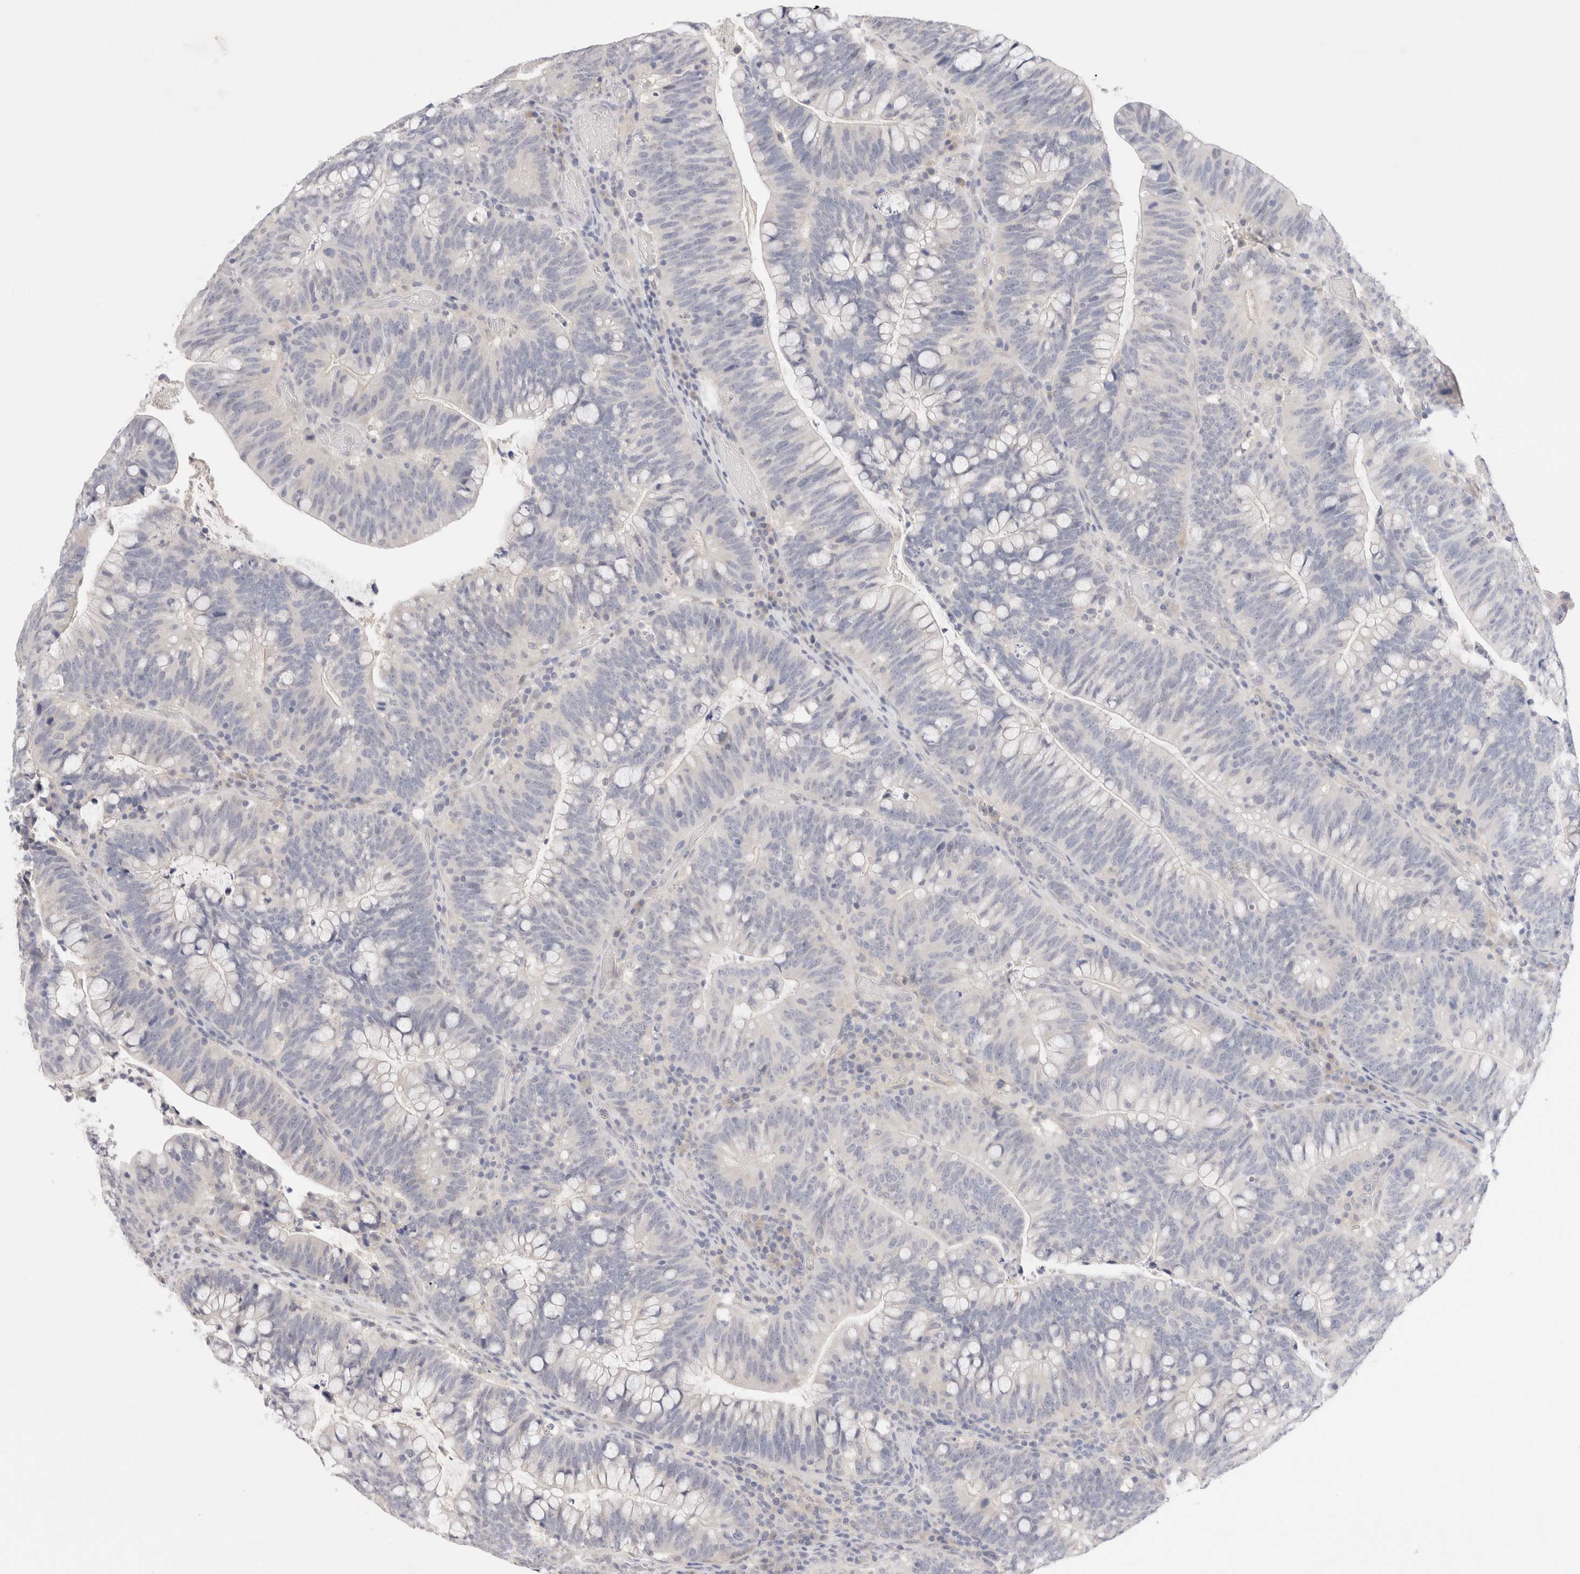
{"staining": {"intensity": "negative", "quantity": "none", "location": "none"}, "tissue": "colorectal cancer", "cell_type": "Tumor cells", "image_type": "cancer", "snomed": [{"axis": "morphology", "description": "Adenocarcinoma, NOS"}, {"axis": "topography", "description": "Colon"}], "caption": "Tumor cells are negative for brown protein staining in adenocarcinoma (colorectal). (DAB (3,3'-diaminobenzidine) immunohistochemistry visualized using brightfield microscopy, high magnification).", "gene": "SPATA20", "patient": {"sex": "female", "age": 66}}